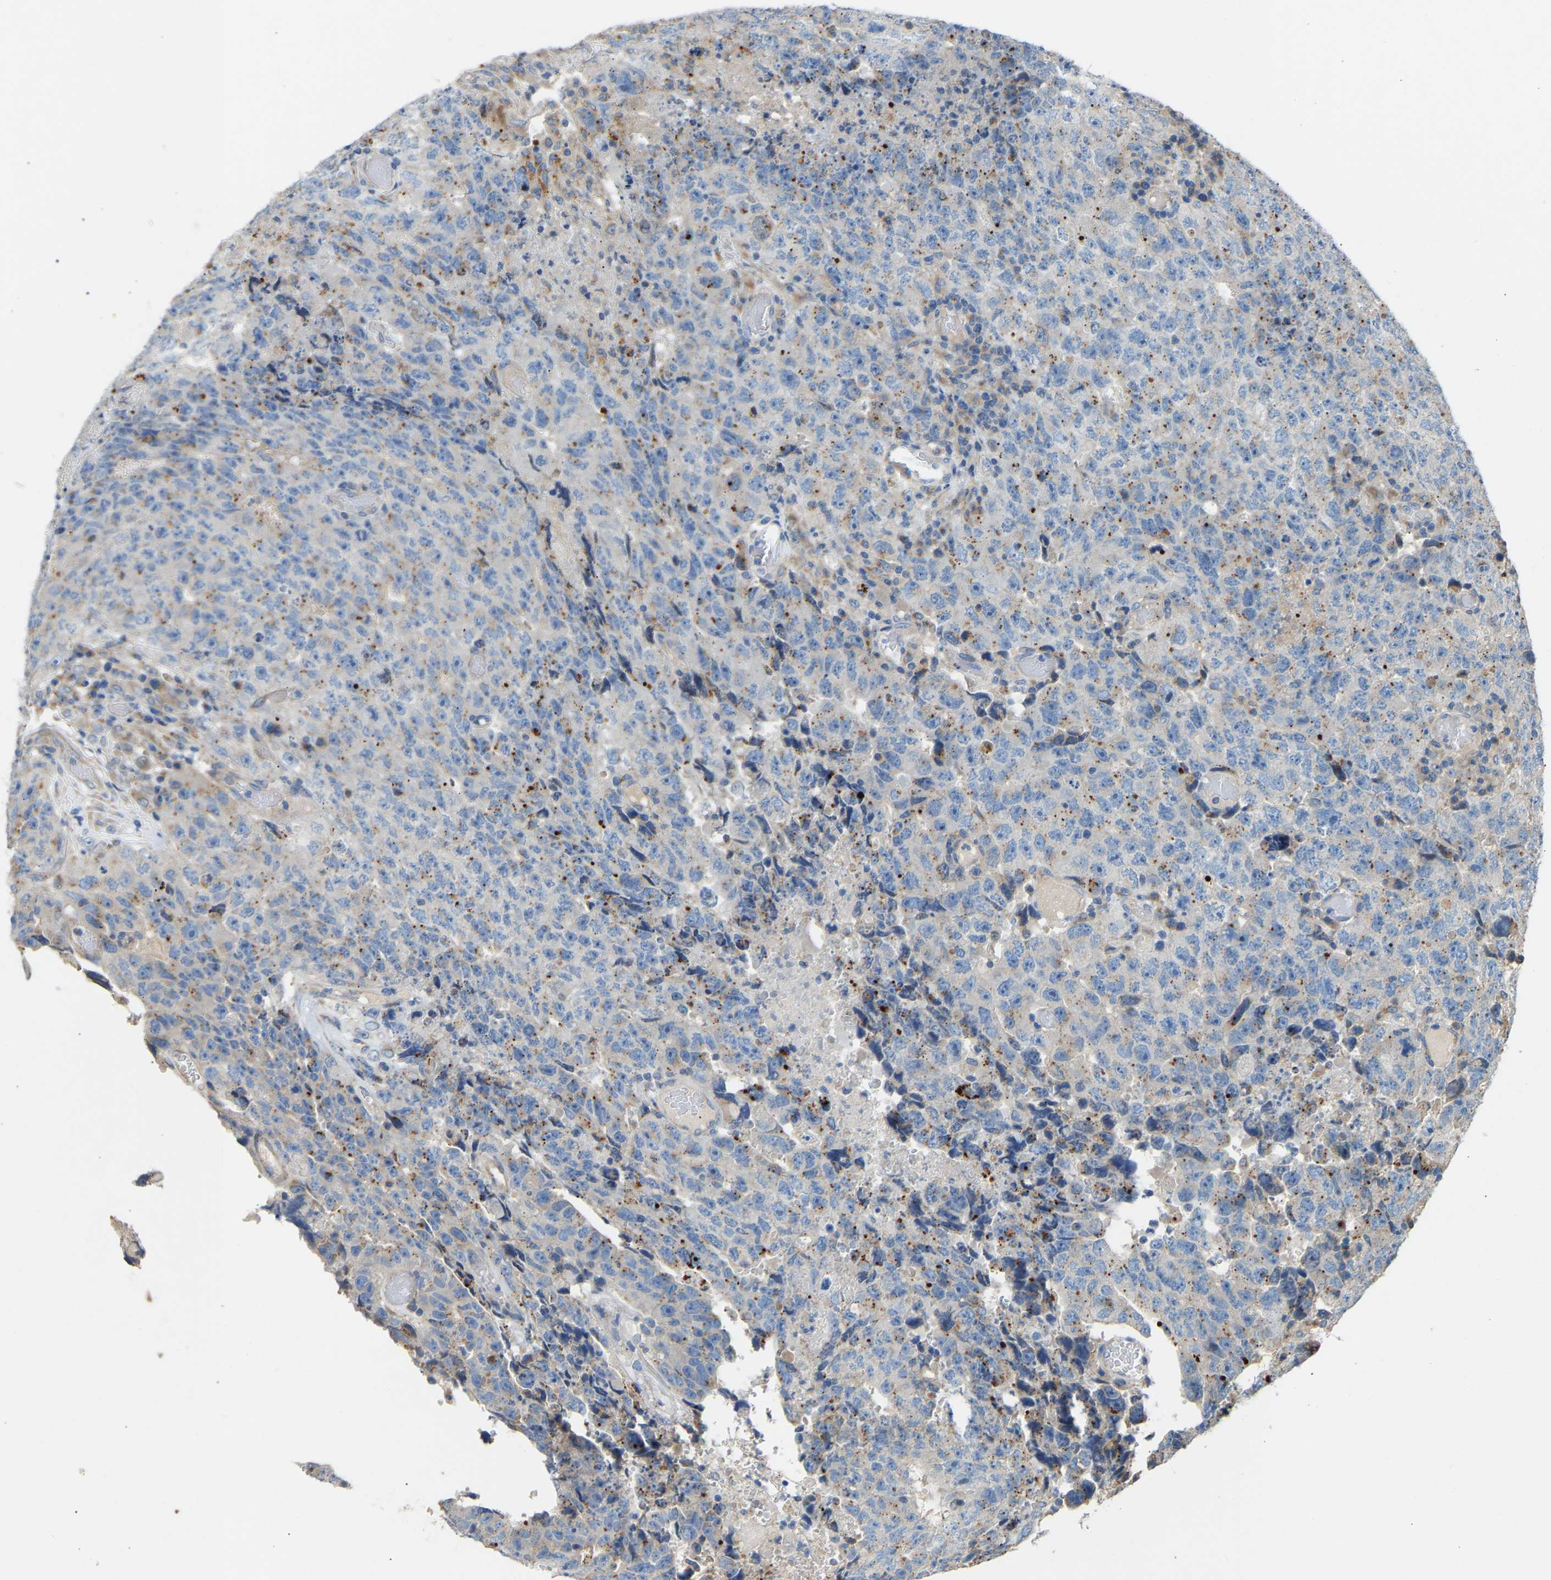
{"staining": {"intensity": "negative", "quantity": "none", "location": "none"}, "tissue": "testis cancer", "cell_type": "Tumor cells", "image_type": "cancer", "snomed": [{"axis": "morphology", "description": "Necrosis, NOS"}, {"axis": "morphology", "description": "Carcinoma, Embryonal, NOS"}, {"axis": "topography", "description": "Testis"}], "caption": "There is no significant positivity in tumor cells of embryonal carcinoma (testis).", "gene": "RGP1", "patient": {"sex": "male", "age": 19}}